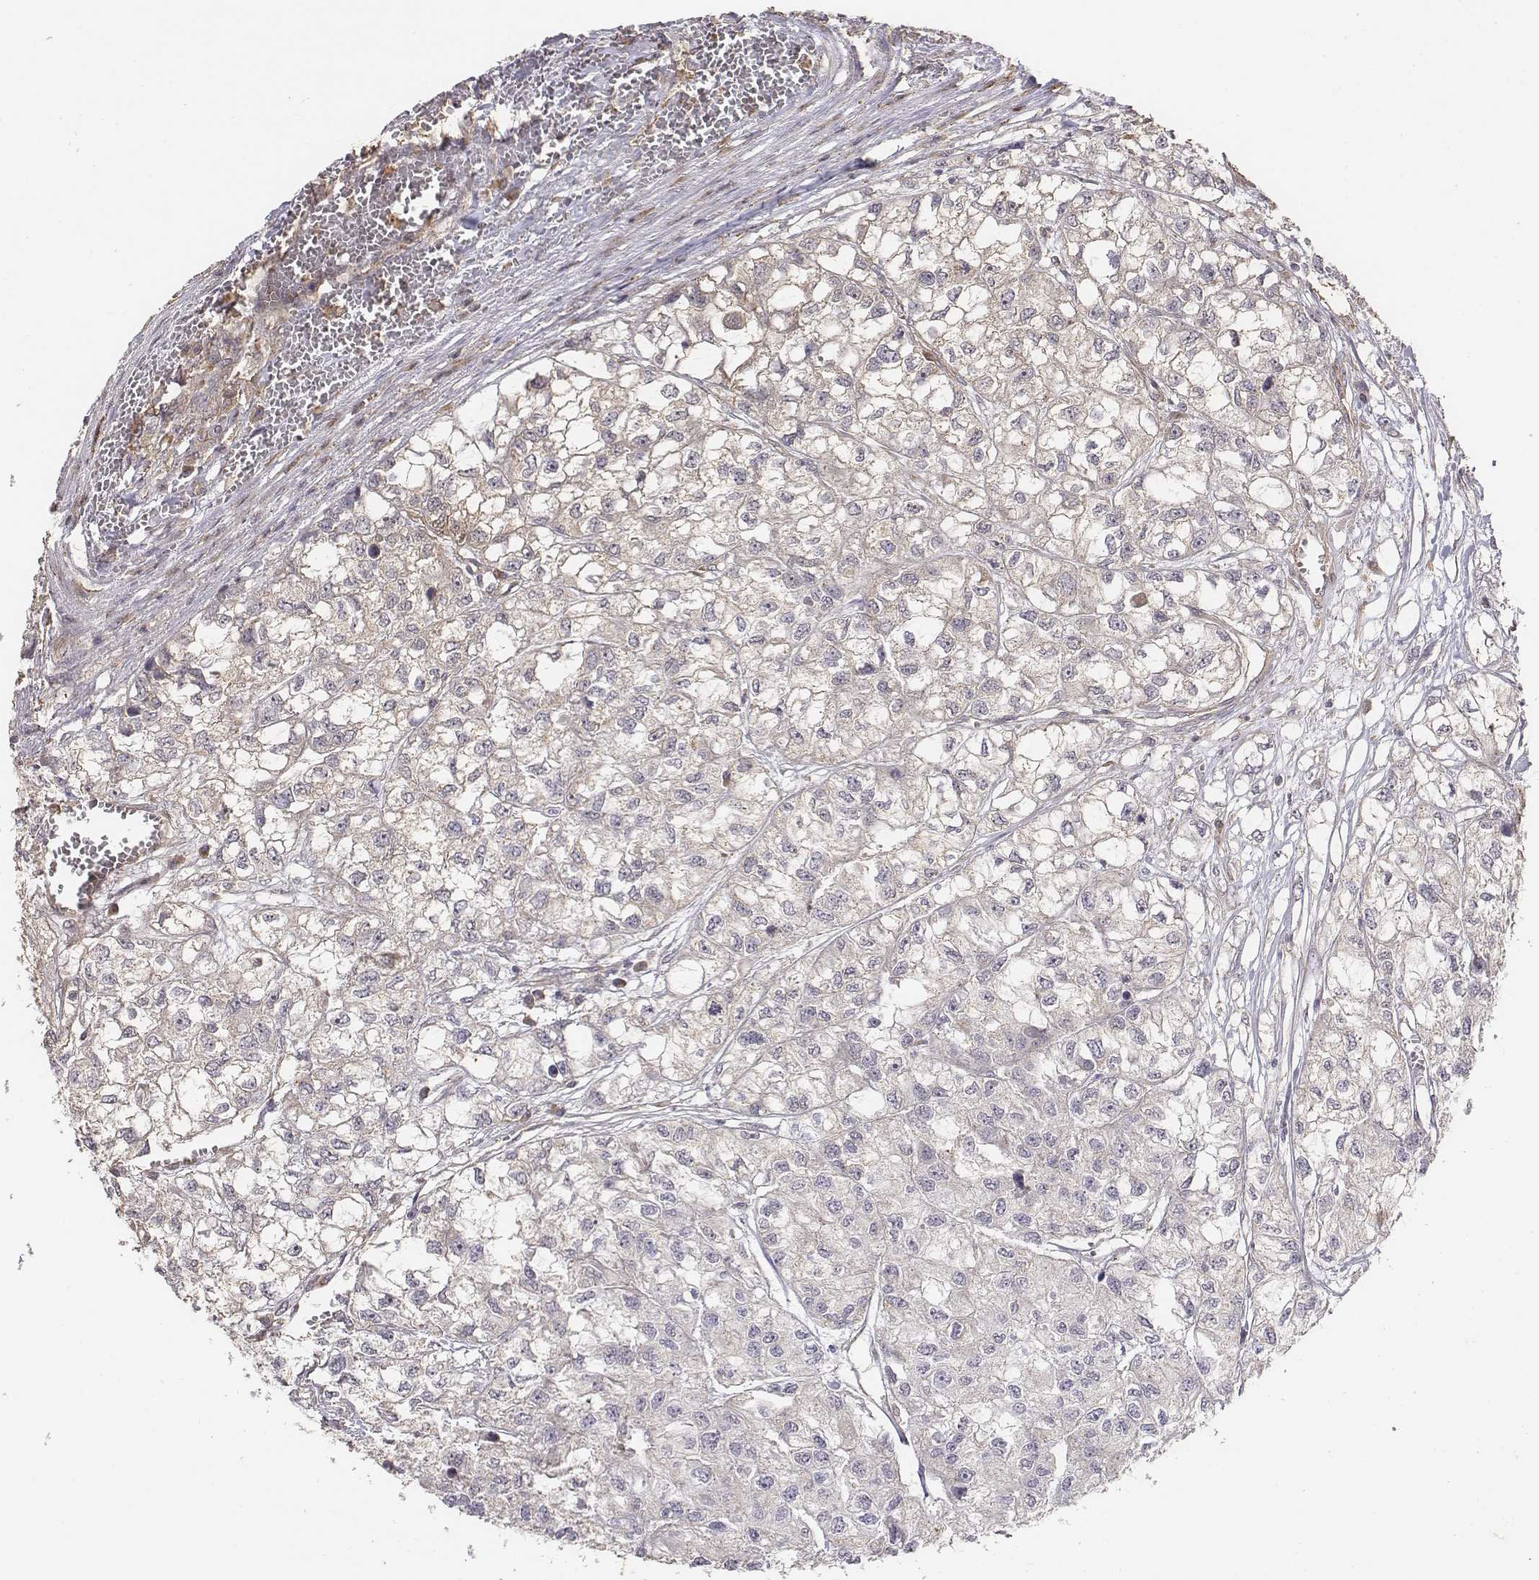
{"staining": {"intensity": "weak", "quantity": ">75%", "location": "cytoplasmic/membranous"}, "tissue": "renal cancer", "cell_type": "Tumor cells", "image_type": "cancer", "snomed": [{"axis": "morphology", "description": "Adenocarcinoma, NOS"}, {"axis": "topography", "description": "Kidney"}], "caption": "High-power microscopy captured an immunohistochemistry micrograph of renal cancer, revealing weak cytoplasmic/membranous staining in about >75% of tumor cells.", "gene": "AP1B1", "patient": {"sex": "male", "age": 56}}